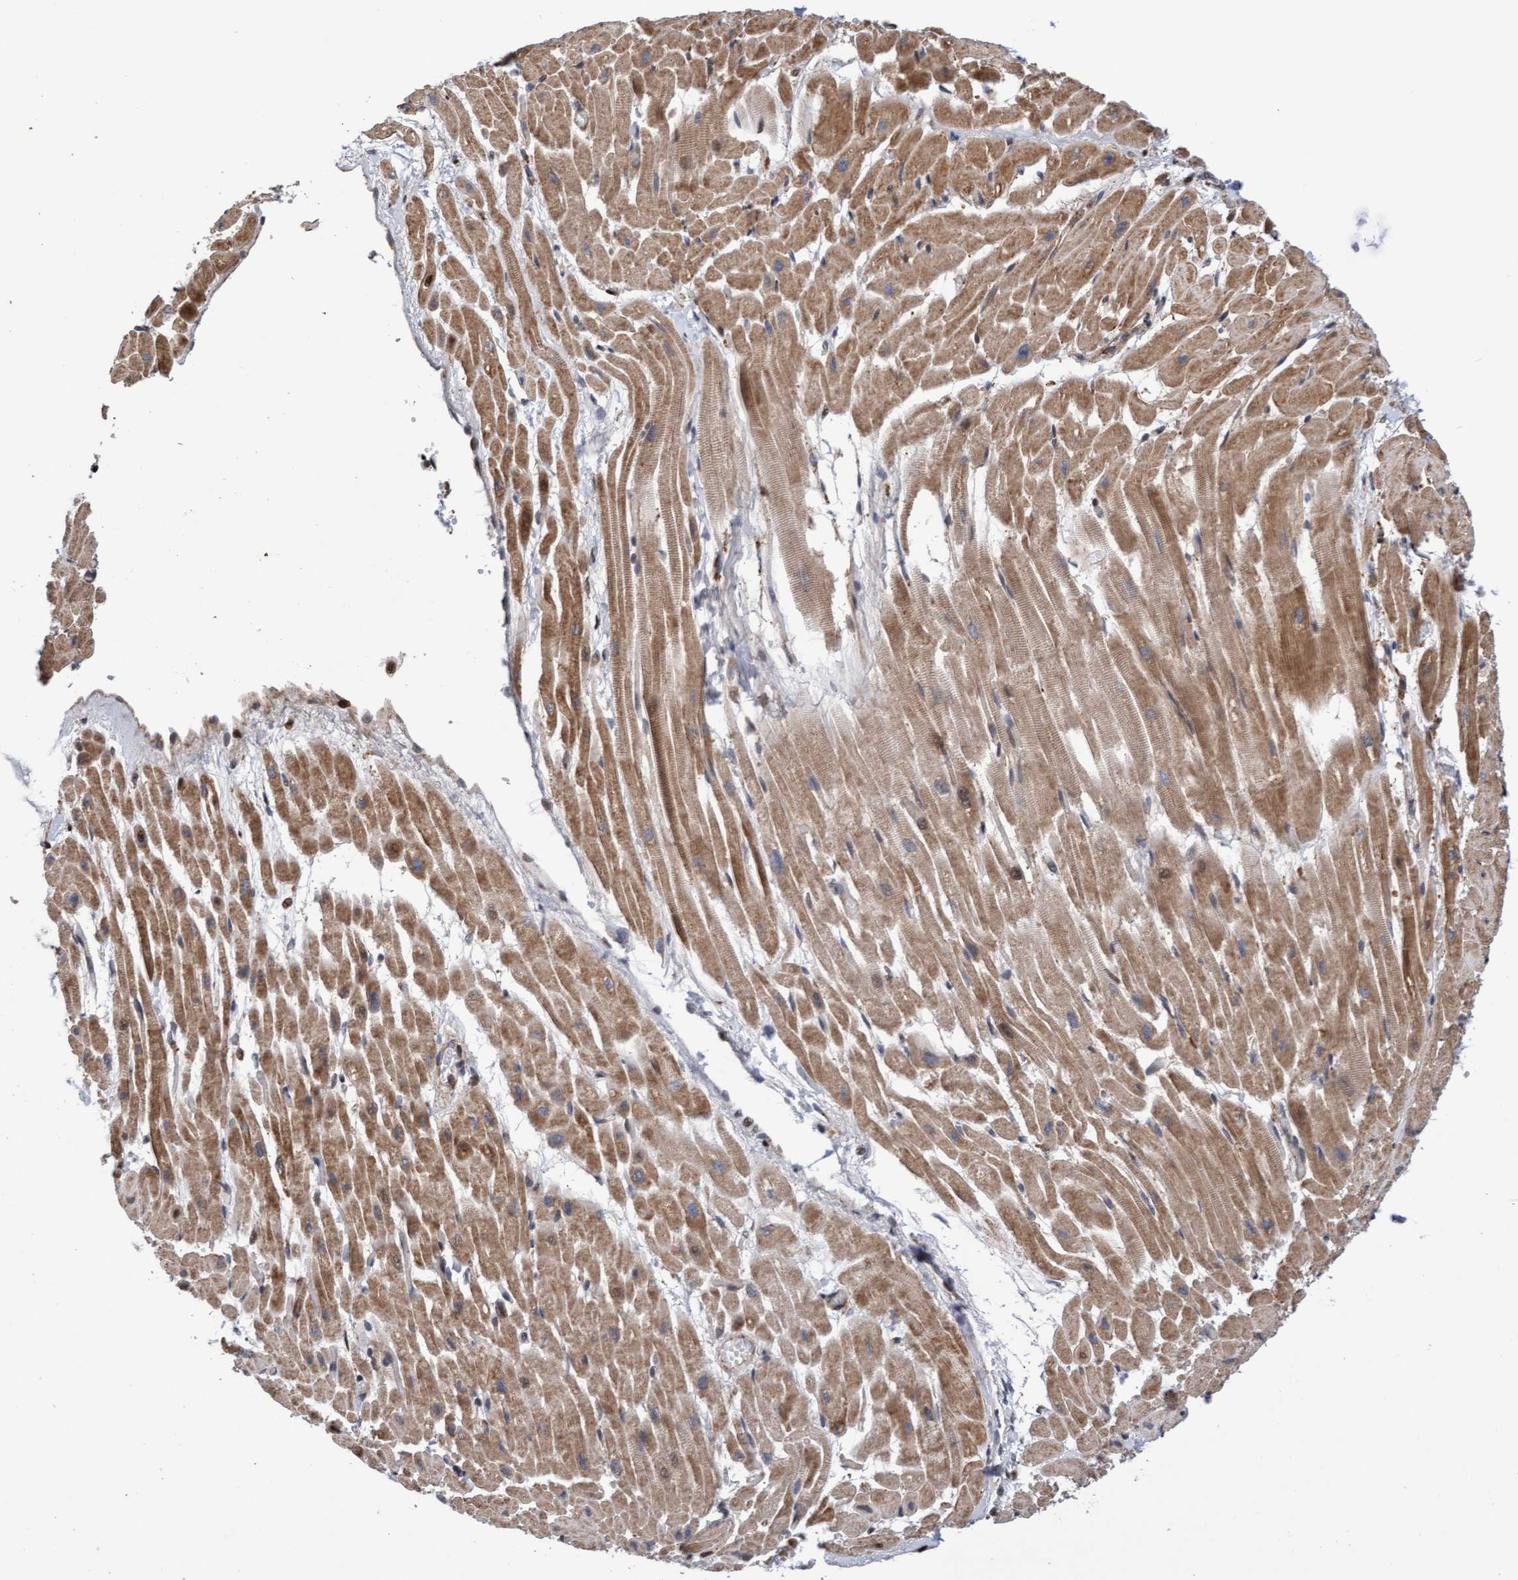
{"staining": {"intensity": "strong", "quantity": ">75%", "location": "cytoplasmic/membranous"}, "tissue": "heart muscle", "cell_type": "Cardiomyocytes", "image_type": "normal", "snomed": [{"axis": "morphology", "description": "Normal tissue, NOS"}, {"axis": "topography", "description": "Heart"}], "caption": "IHC (DAB (3,3'-diaminobenzidine)) staining of normal human heart muscle shows strong cytoplasmic/membranous protein staining in approximately >75% of cardiomyocytes. Nuclei are stained in blue.", "gene": "PECR", "patient": {"sex": "male", "age": 45}}